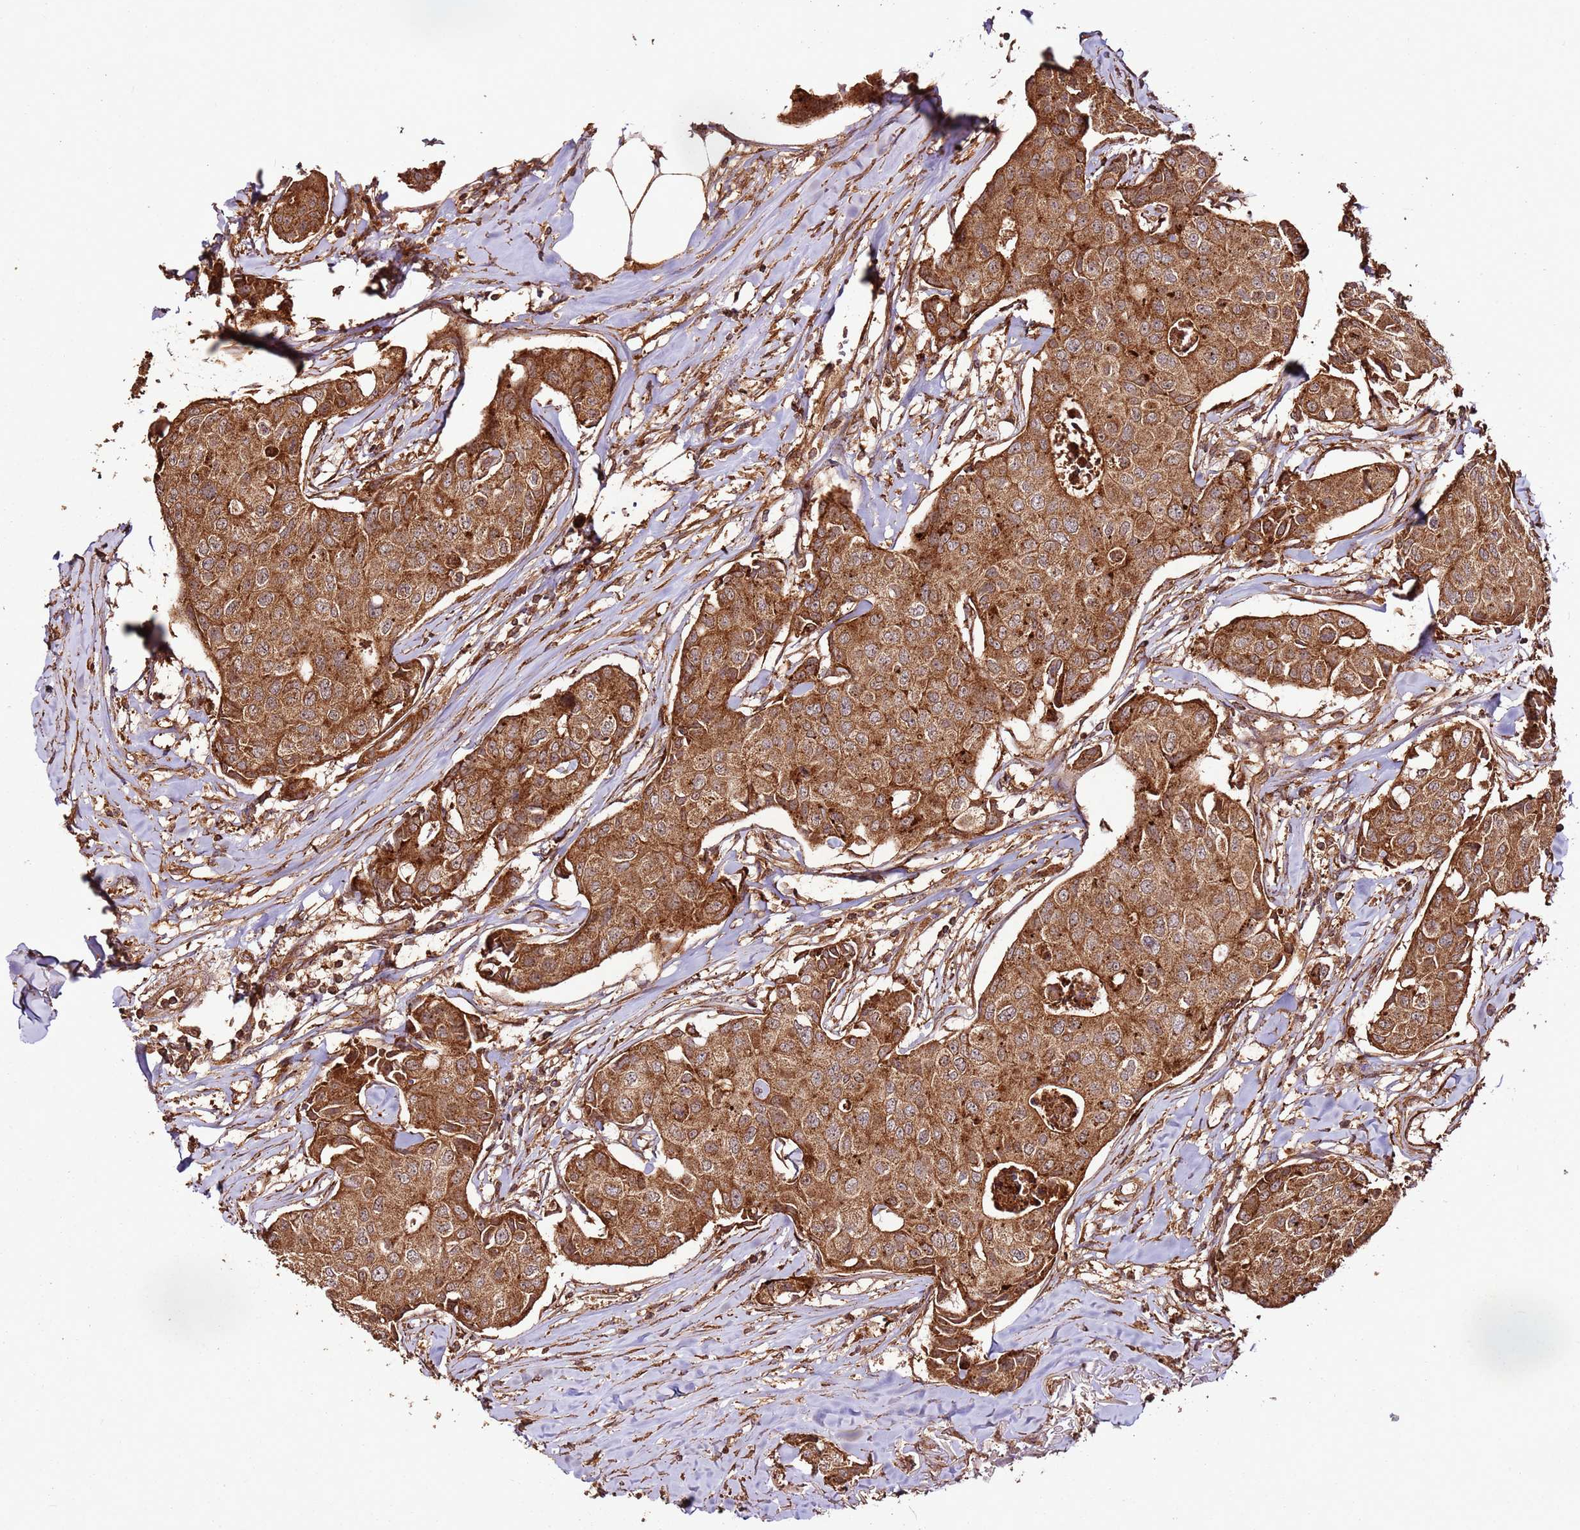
{"staining": {"intensity": "strong", "quantity": ">75%", "location": "cytoplasmic/membranous"}, "tissue": "breast cancer", "cell_type": "Tumor cells", "image_type": "cancer", "snomed": [{"axis": "morphology", "description": "Duct carcinoma"}, {"axis": "topography", "description": "Breast"}], "caption": "High-magnification brightfield microscopy of breast cancer stained with DAB (brown) and counterstained with hematoxylin (blue). tumor cells exhibit strong cytoplasmic/membranous expression is identified in about>75% of cells.", "gene": "FAM186A", "patient": {"sex": "female", "age": 80}}